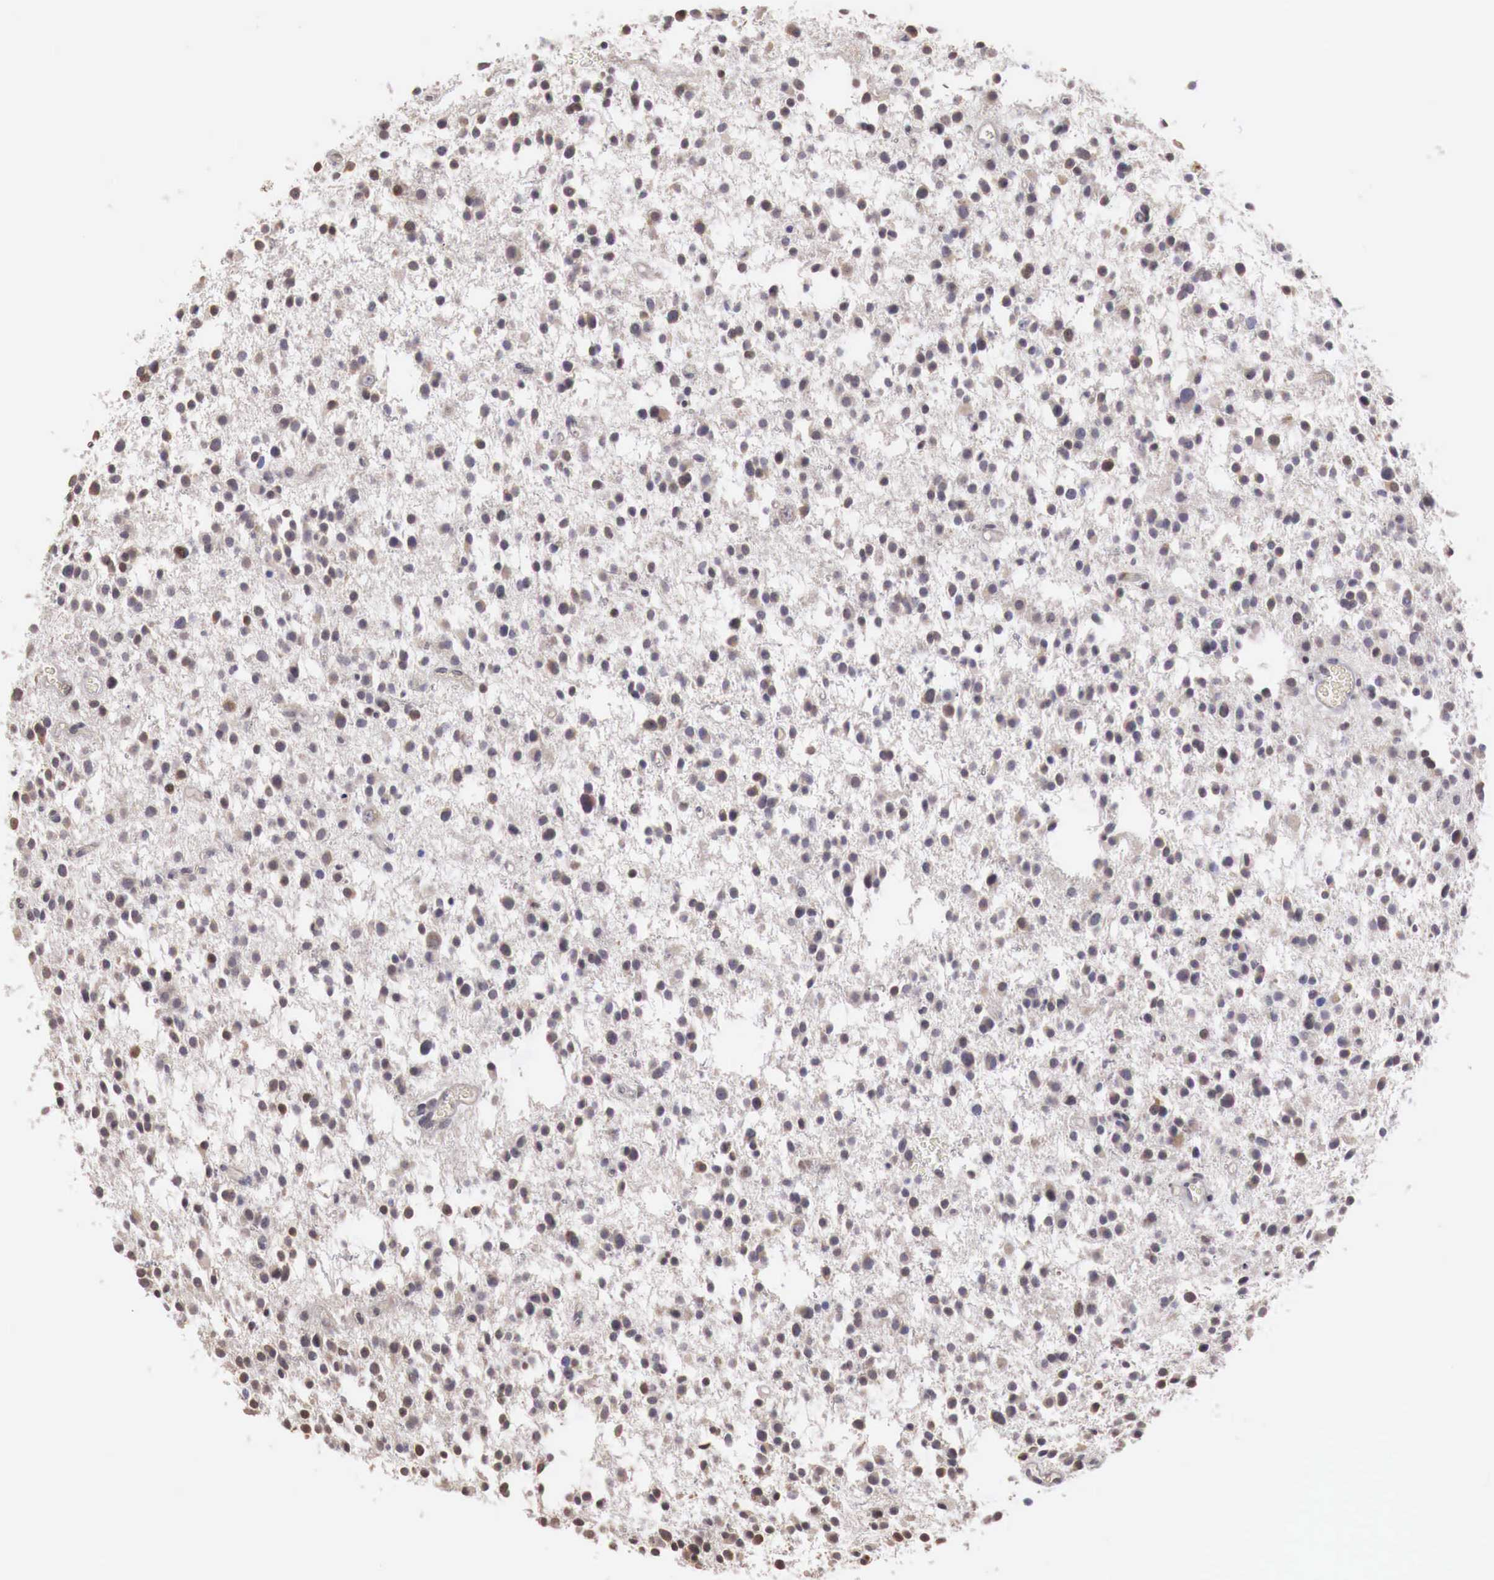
{"staining": {"intensity": "weak", "quantity": ">75%", "location": "cytoplasmic/membranous"}, "tissue": "glioma", "cell_type": "Tumor cells", "image_type": "cancer", "snomed": [{"axis": "morphology", "description": "Glioma, malignant, Low grade"}, {"axis": "topography", "description": "Brain"}], "caption": "Tumor cells display weak cytoplasmic/membranous expression in approximately >75% of cells in glioma.", "gene": "TBC1D9", "patient": {"sex": "female", "age": 36}}